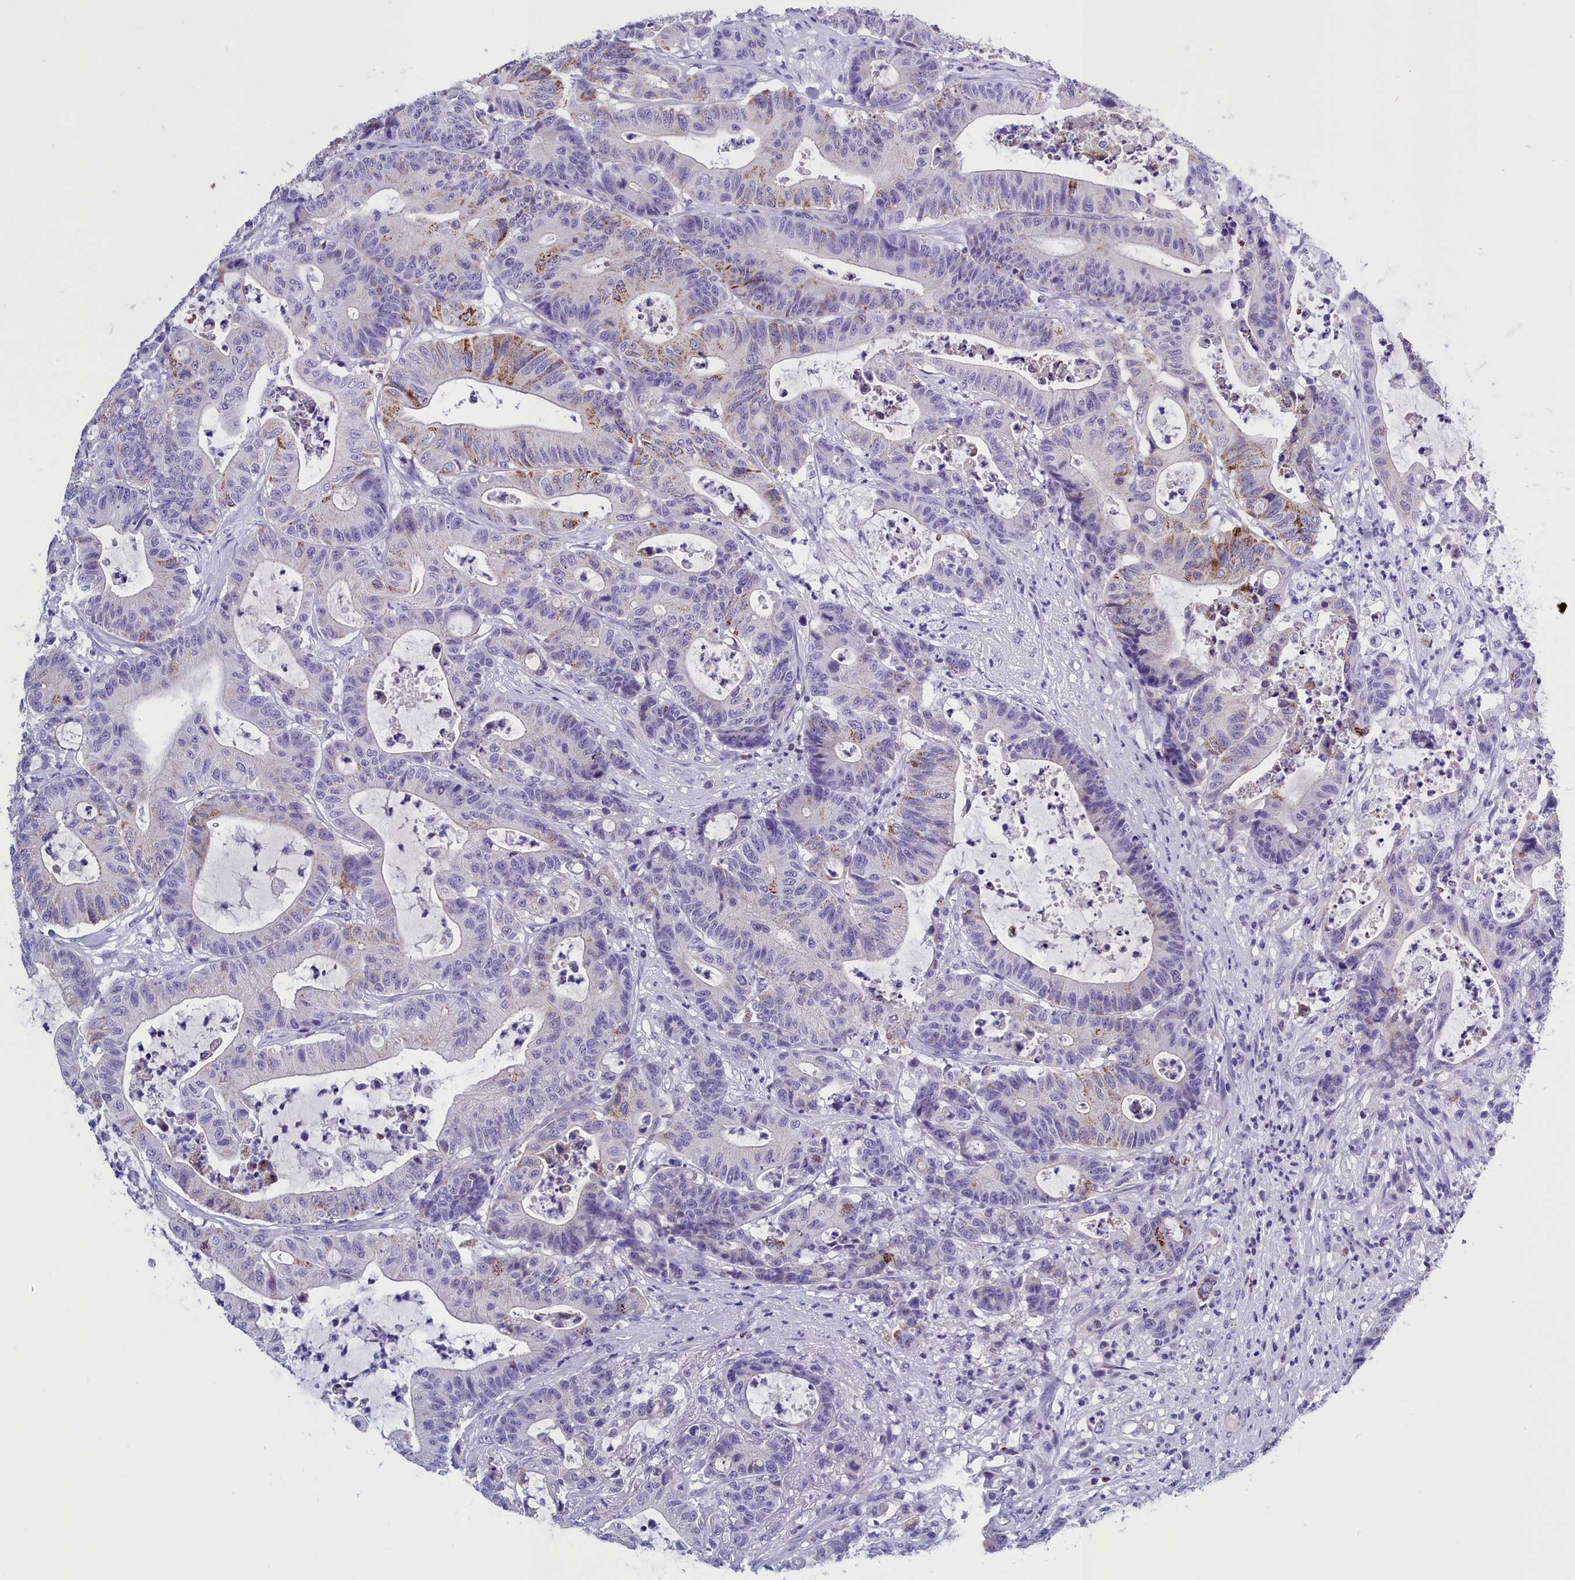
{"staining": {"intensity": "moderate", "quantity": "<25%", "location": "cytoplasmic/membranous"}, "tissue": "colorectal cancer", "cell_type": "Tumor cells", "image_type": "cancer", "snomed": [{"axis": "morphology", "description": "Adenocarcinoma, NOS"}, {"axis": "topography", "description": "Colon"}], "caption": "This image exhibits colorectal cancer (adenocarcinoma) stained with IHC to label a protein in brown. The cytoplasmic/membranous of tumor cells show moderate positivity for the protein. Nuclei are counter-stained blue.", "gene": "ABAT", "patient": {"sex": "female", "age": 84}}